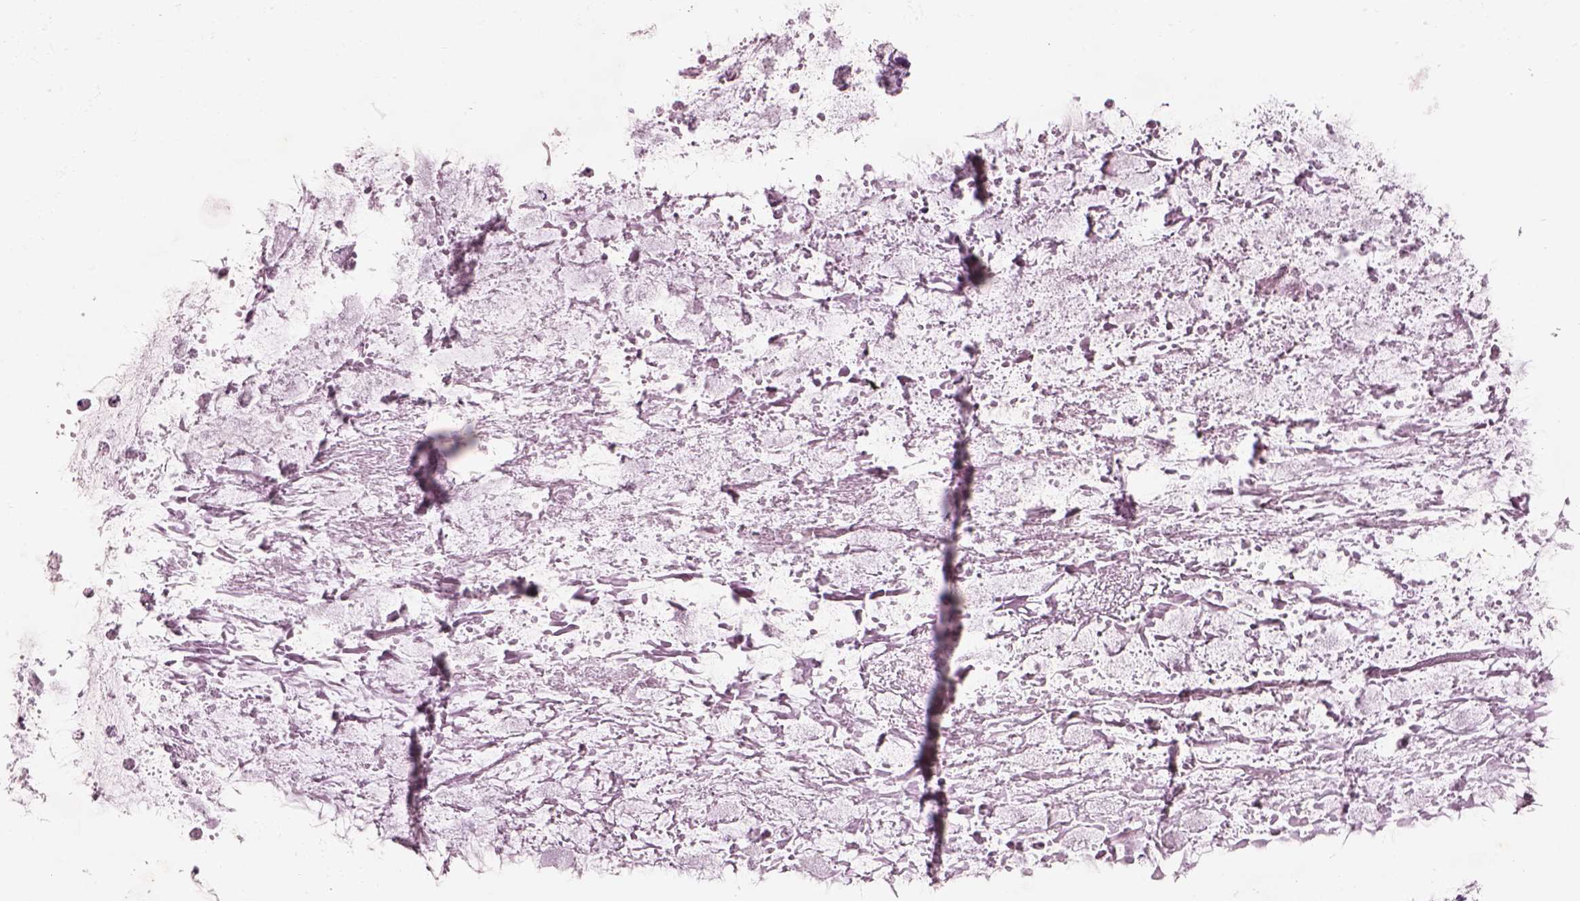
{"staining": {"intensity": "negative", "quantity": "none", "location": "none"}, "tissue": "ovarian cancer", "cell_type": "Tumor cells", "image_type": "cancer", "snomed": [{"axis": "morphology", "description": "Cystadenocarcinoma, mucinous, NOS"}, {"axis": "topography", "description": "Ovary"}], "caption": "DAB immunohistochemical staining of mucinous cystadenocarcinoma (ovarian) demonstrates no significant expression in tumor cells.", "gene": "PLPP7", "patient": {"sex": "female", "age": 67}}